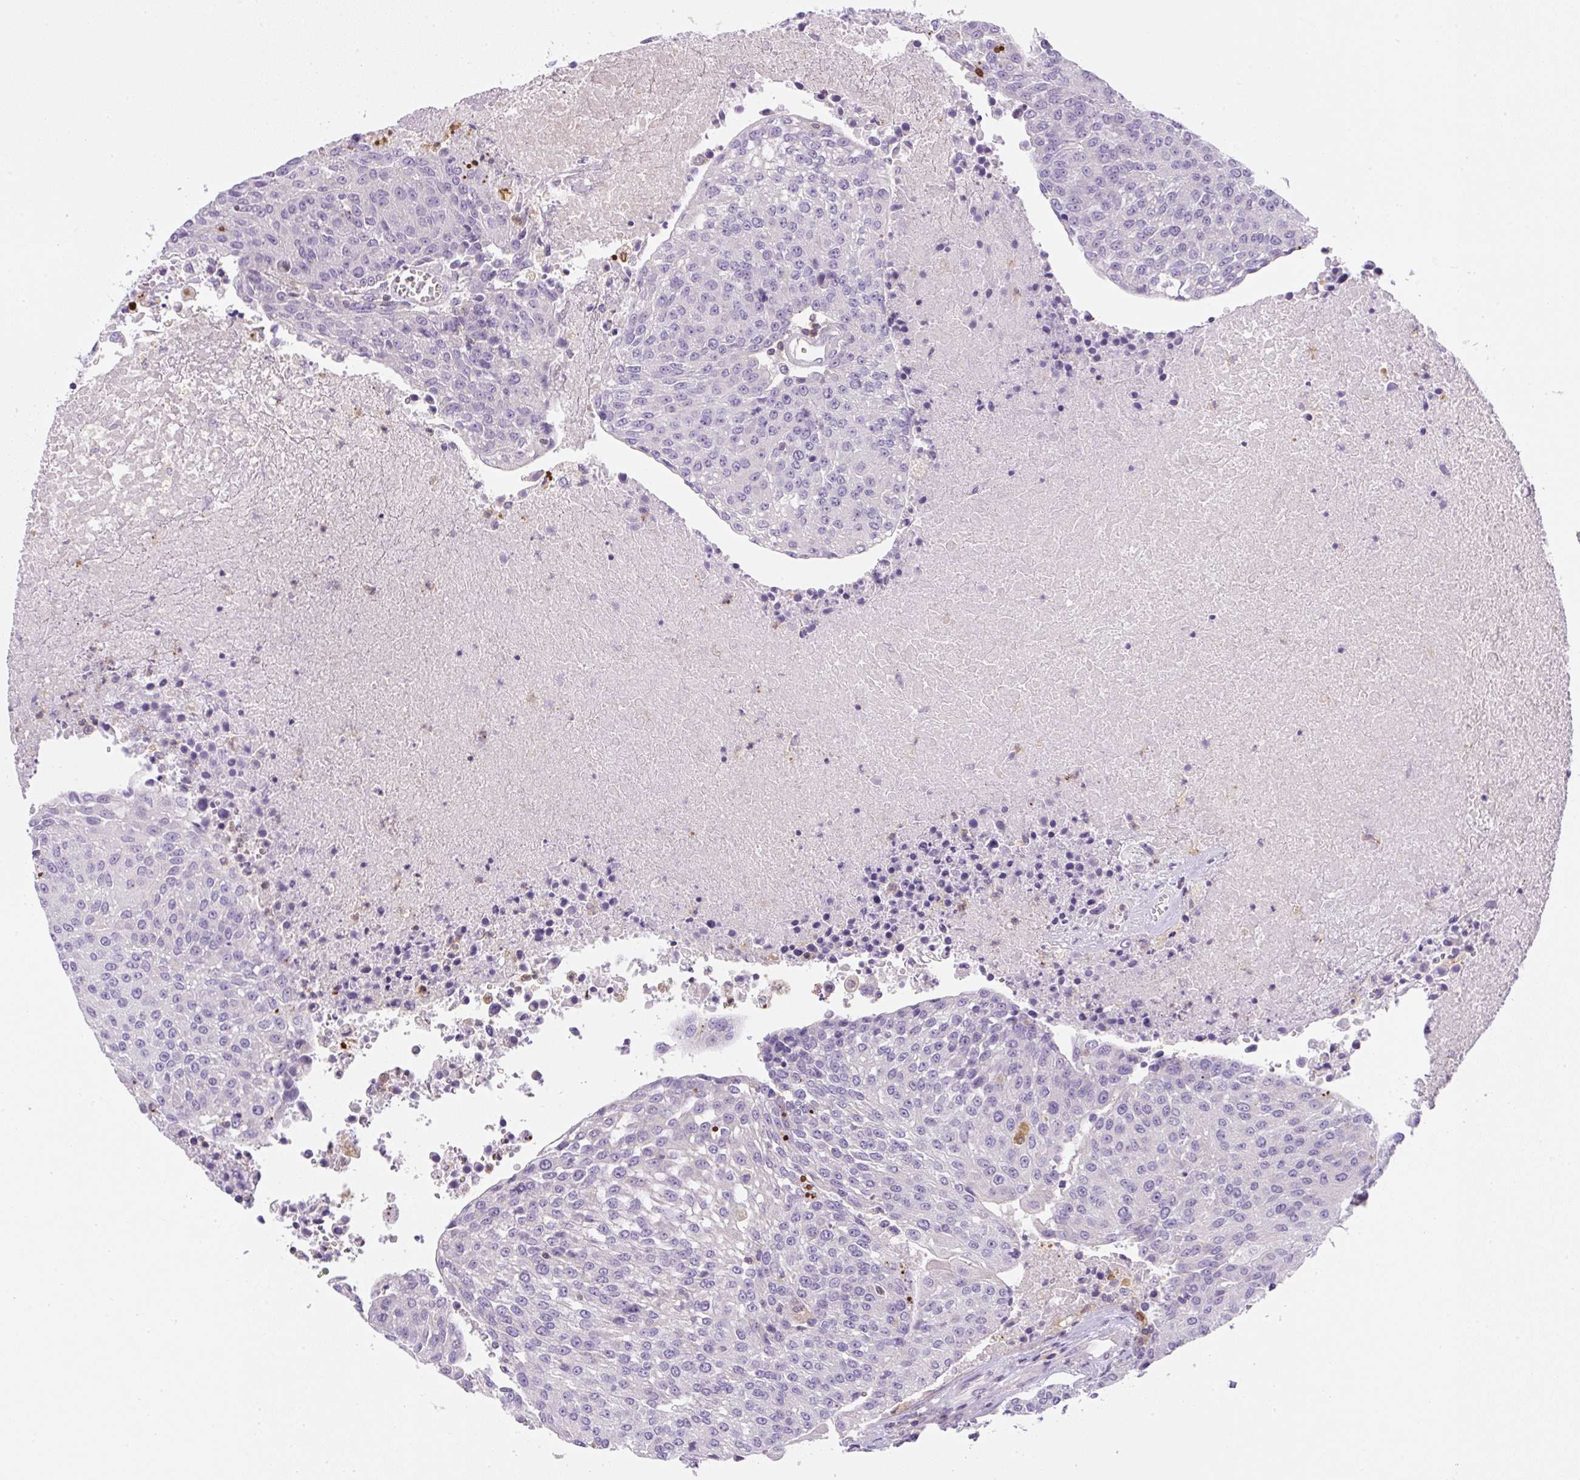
{"staining": {"intensity": "negative", "quantity": "none", "location": "none"}, "tissue": "urothelial cancer", "cell_type": "Tumor cells", "image_type": "cancer", "snomed": [{"axis": "morphology", "description": "Urothelial carcinoma, High grade"}, {"axis": "topography", "description": "Urinary bladder"}], "caption": "This is an immunohistochemistry histopathology image of urothelial cancer. There is no expression in tumor cells.", "gene": "PIP5KL1", "patient": {"sex": "female", "age": 85}}